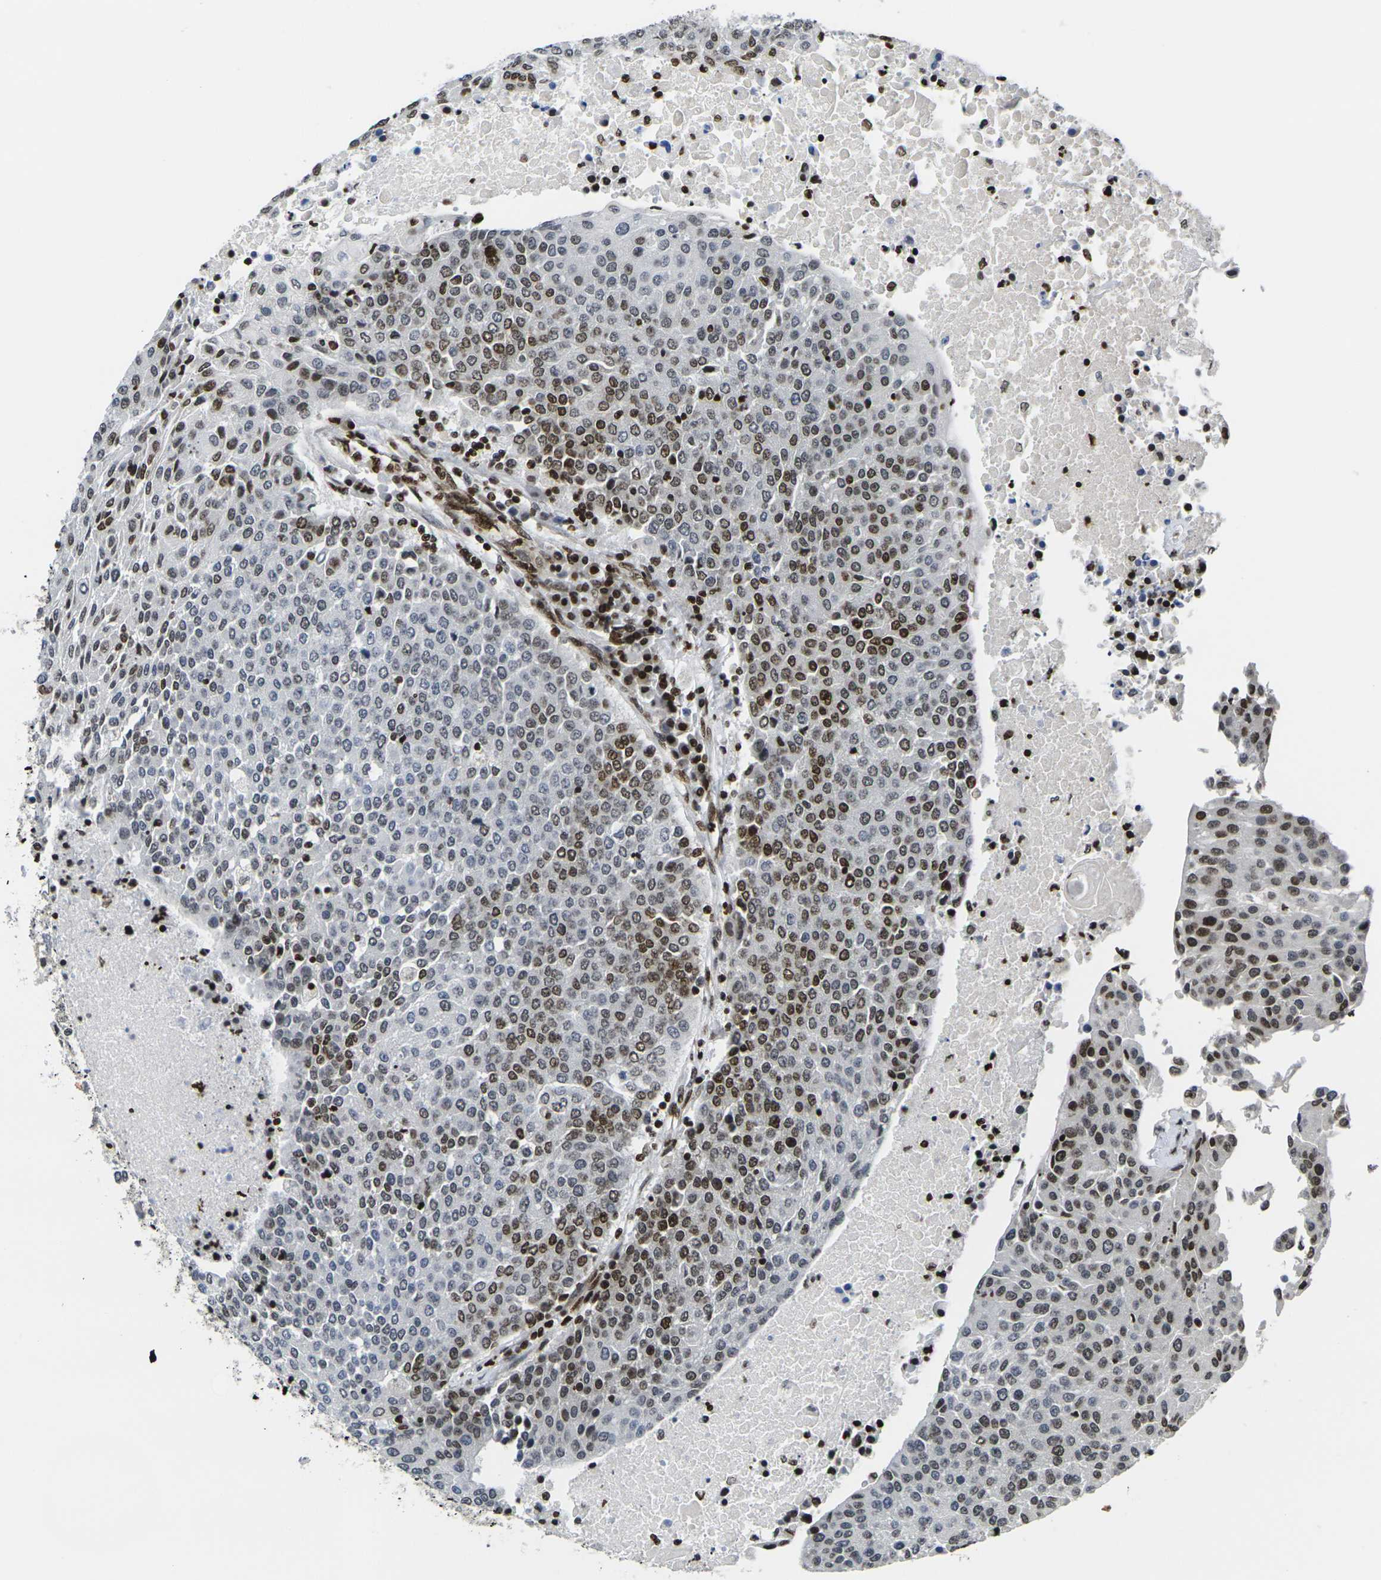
{"staining": {"intensity": "moderate", "quantity": ">75%", "location": "nuclear"}, "tissue": "urothelial cancer", "cell_type": "Tumor cells", "image_type": "cancer", "snomed": [{"axis": "morphology", "description": "Urothelial carcinoma, High grade"}, {"axis": "topography", "description": "Urinary bladder"}], "caption": "Immunohistochemistry staining of urothelial carcinoma (high-grade), which reveals medium levels of moderate nuclear staining in approximately >75% of tumor cells indicating moderate nuclear protein staining. The staining was performed using DAB (3,3'-diaminobenzidine) (brown) for protein detection and nuclei were counterstained in hematoxylin (blue).", "gene": "H1-10", "patient": {"sex": "female", "age": 85}}